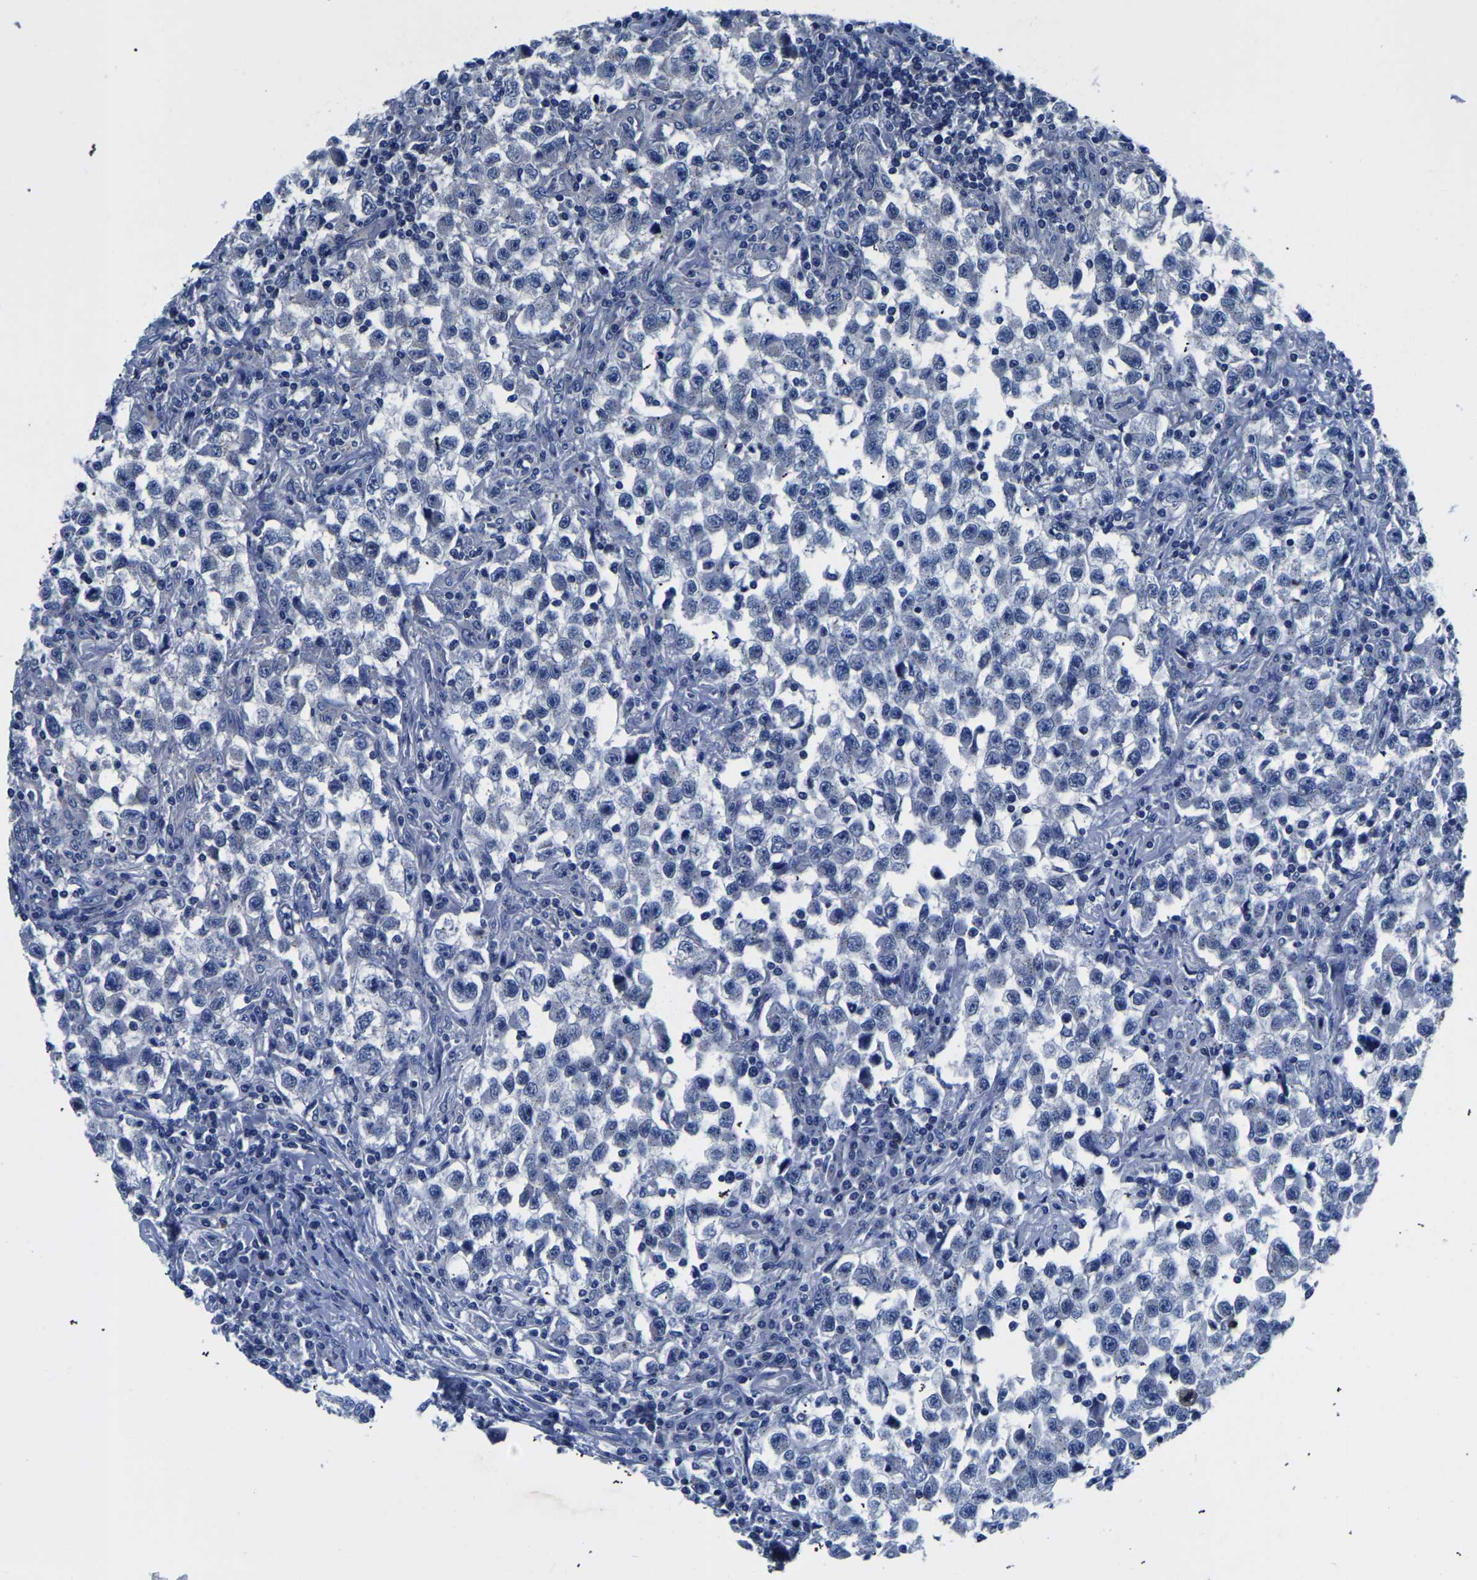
{"staining": {"intensity": "negative", "quantity": "none", "location": "none"}, "tissue": "testis cancer", "cell_type": "Tumor cells", "image_type": "cancer", "snomed": [{"axis": "morphology", "description": "Carcinoma, Embryonal, NOS"}, {"axis": "topography", "description": "Testis"}], "caption": "Immunohistochemical staining of testis cancer demonstrates no significant expression in tumor cells.", "gene": "TFG", "patient": {"sex": "male", "age": 21}}